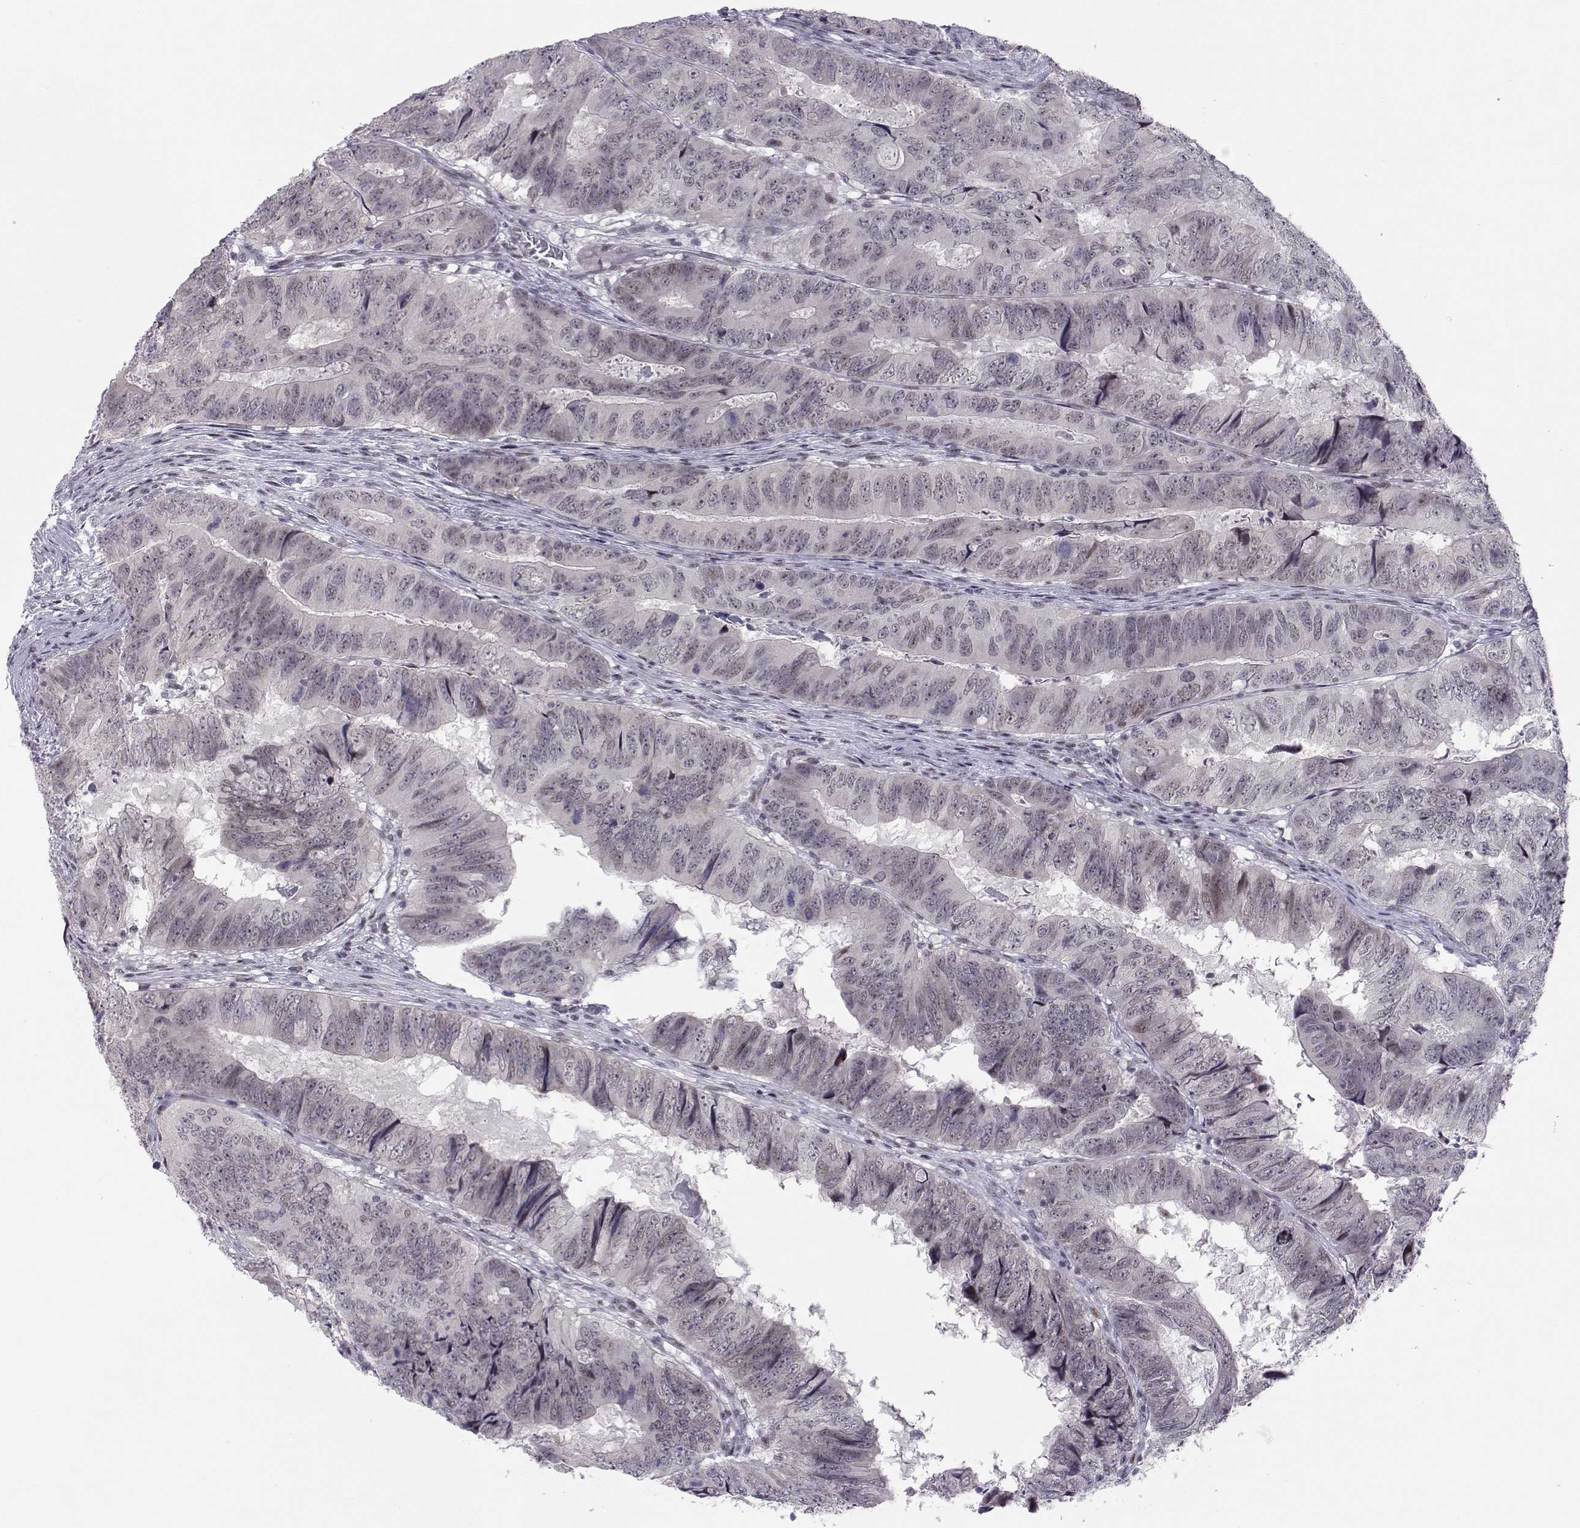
{"staining": {"intensity": "negative", "quantity": "none", "location": "none"}, "tissue": "colorectal cancer", "cell_type": "Tumor cells", "image_type": "cancer", "snomed": [{"axis": "morphology", "description": "Adenocarcinoma, NOS"}, {"axis": "topography", "description": "Colon"}], "caption": "Colorectal cancer was stained to show a protein in brown. There is no significant staining in tumor cells.", "gene": "SIX6", "patient": {"sex": "male", "age": 79}}